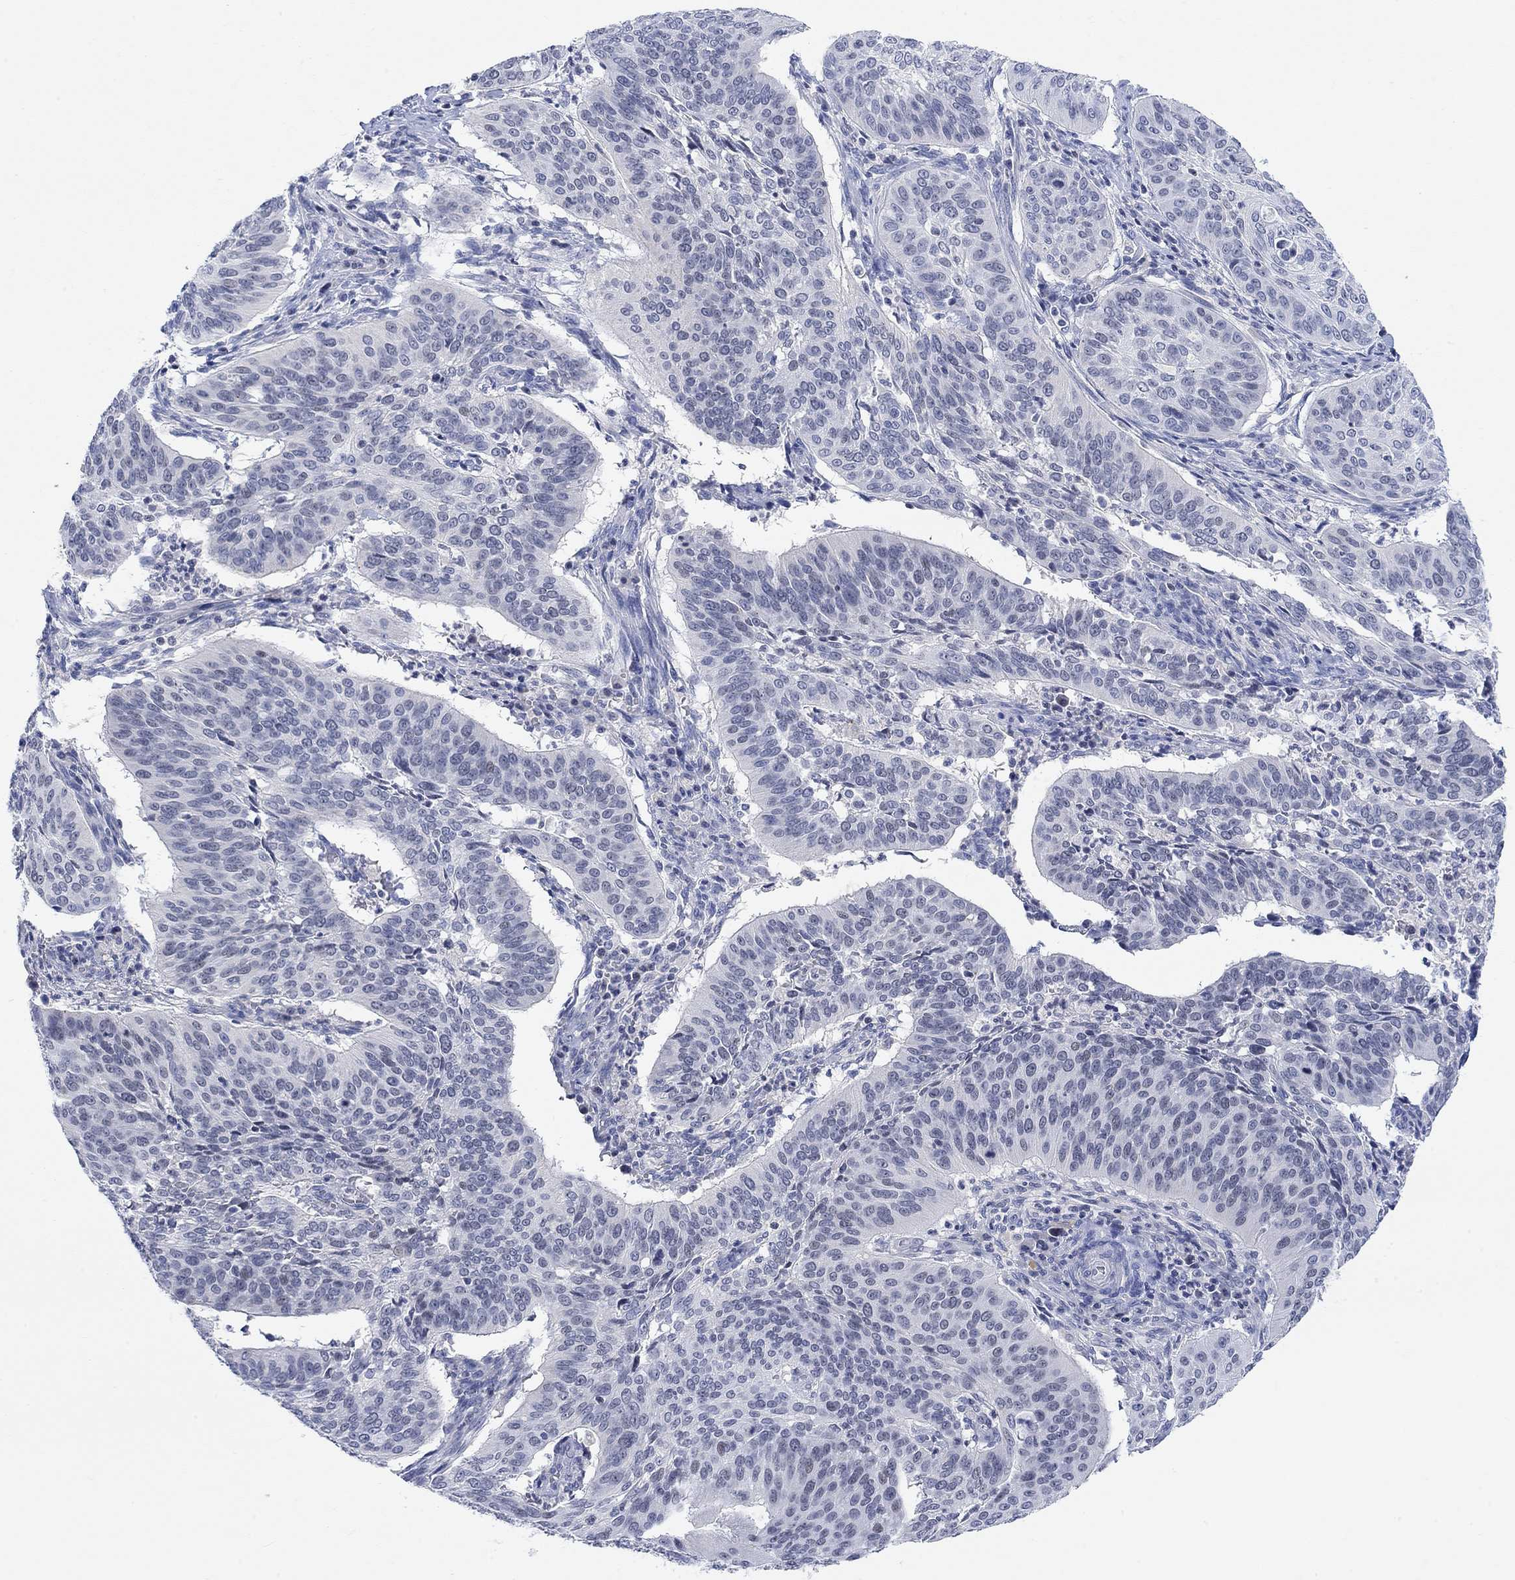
{"staining": {"intensity": "negative", "quantity": "none", "location": "none"}, "tissue": "cervical cancer", "cell_type": "Tumor cells", "image_type": "cancer", "snomed": [{"axis": "morphology", "description": "Normal tissue, NOS"}, {"axis": "morphology", "description": "Squamous cell carcinoma, NOS"}, {"axis": "topography", "description": "Cervix"}], "caption": "A photomicrograph of squamous cell carcinoma (cervical) stained for a protein exhibits no brown staining in tumor cells.", "gene": "ATP6V1E2", "patient": {"sex": "female", "age": 39}}